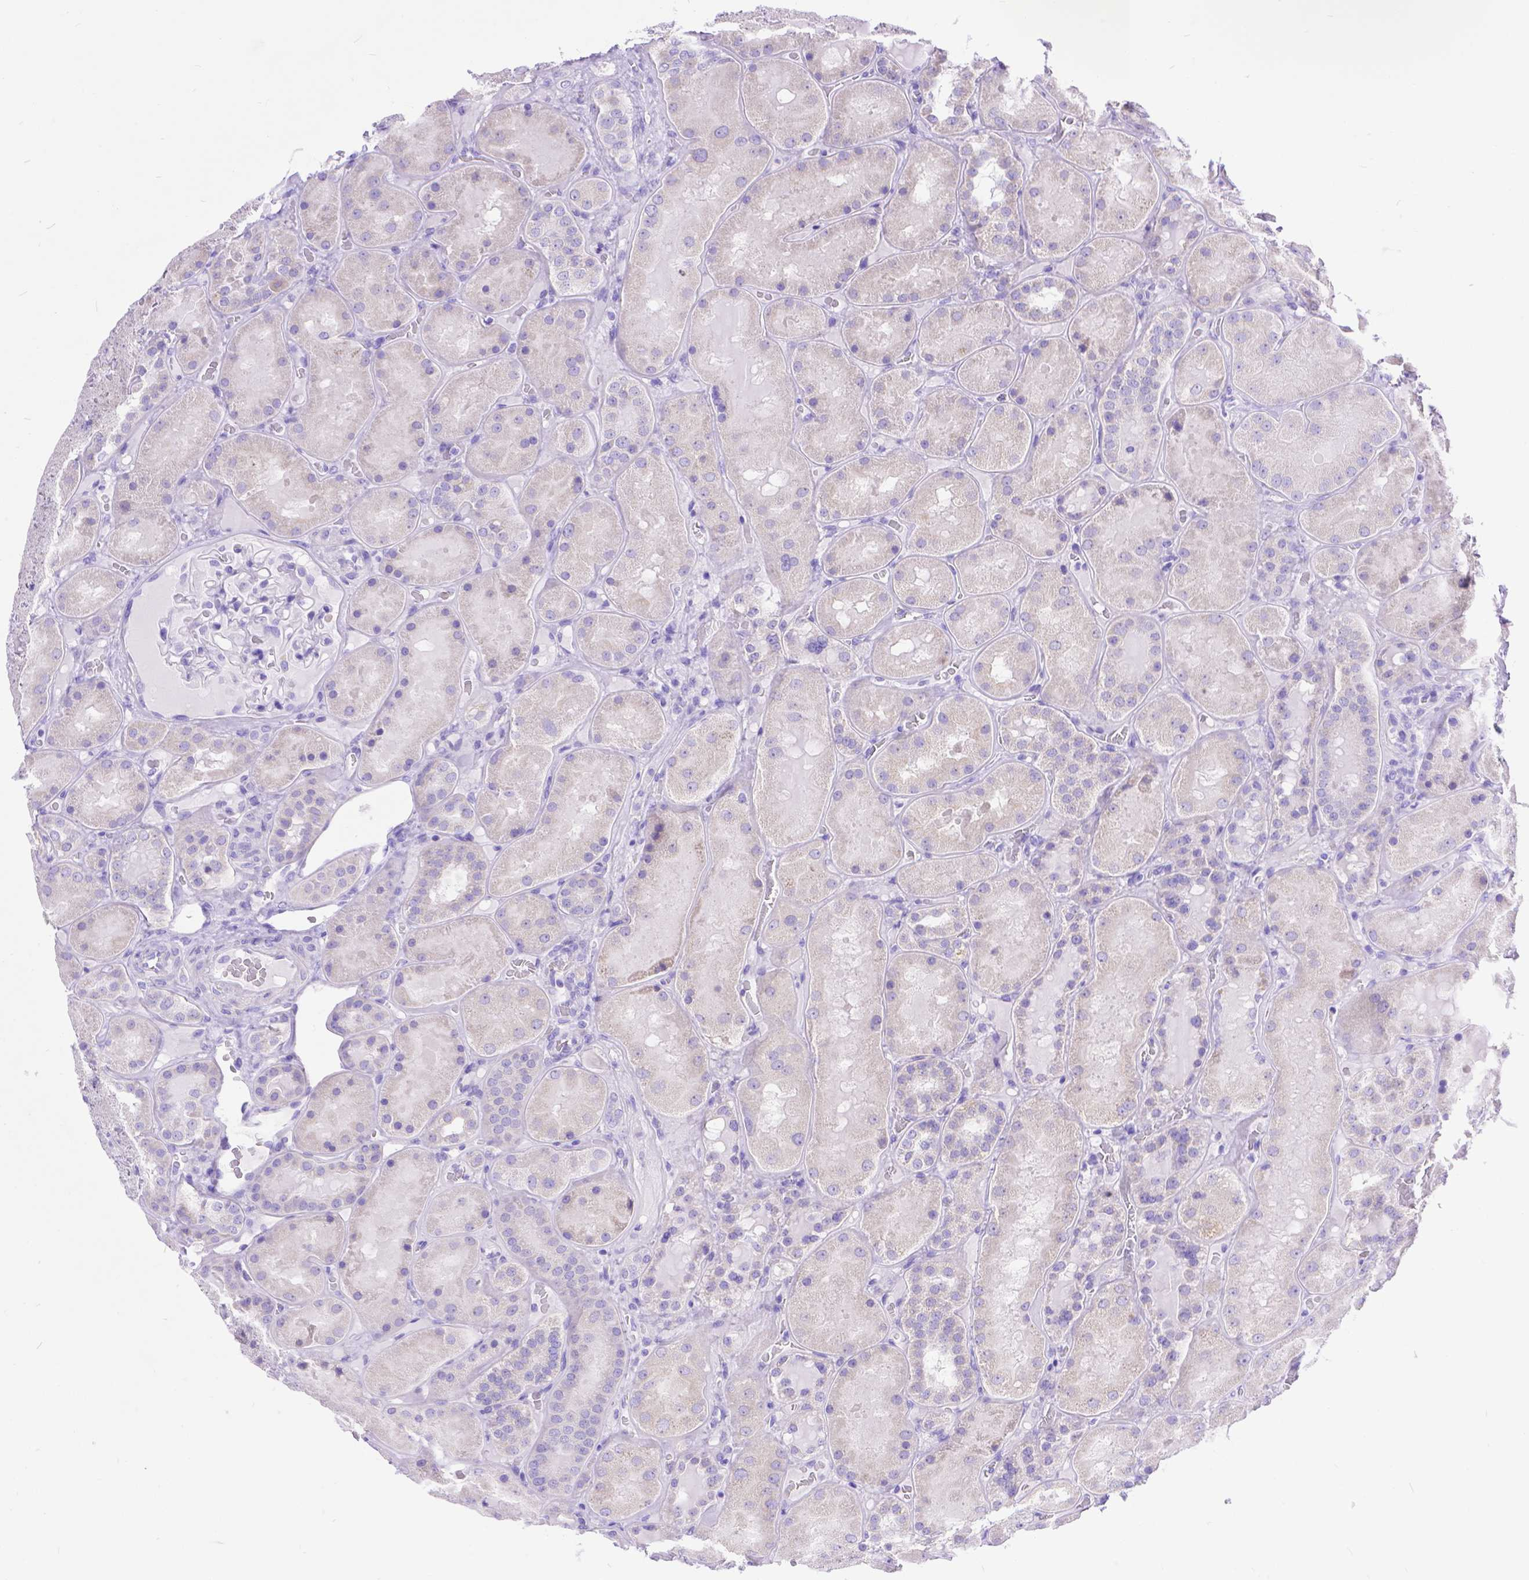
{"staining": {"intensity": "negative", "quantity": "none", "location": "none"}, "tissue": "kidney", "cell_type": "Cells in glomeruli", "image_type": "normal", "snomed": [{"axis": "morphology", "description": "Normal tissue, NOS"}, {"axis": "topography", "description": "Kidney"}], "caption": "The image displays no significant expression in cells in glomeruli of kidney.", "gene": "DHRS2", "patient": {"sex": "male", "age": 73}}